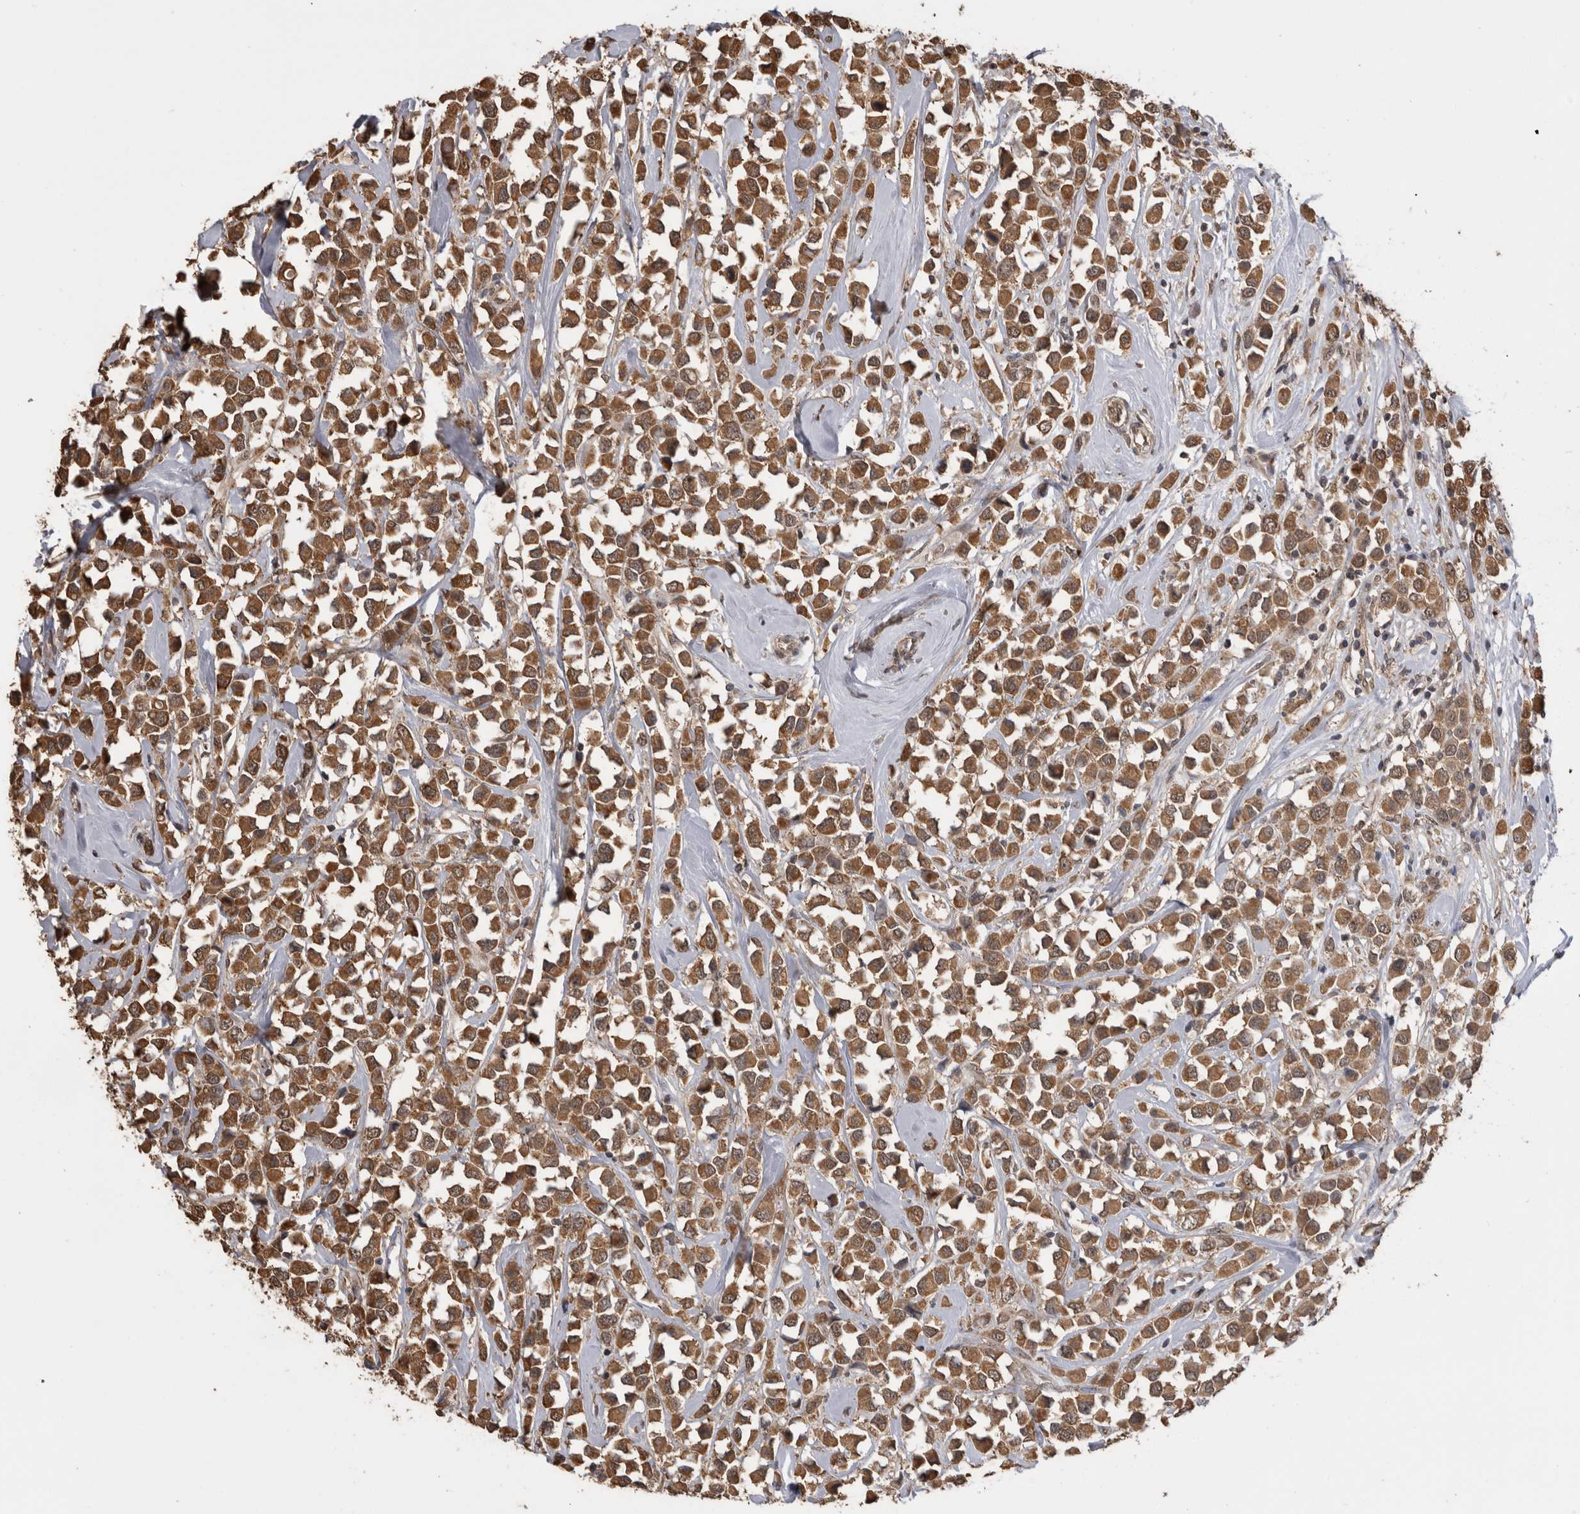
{"staining": {"intensity": "moderate", "quantity": ">75%", "location": "cytoplasmic/membranous"}, "tissue": "breast cancer", "cell_type": "Tumor cells", "image_type": "cancer", "snomed": [{"axis": "morphology", "description": "Duct carcinoma"}, {"axis": "topography", "description": "Breast"}], "caption": "A brown stain highlights moderate cytoplasmic/membranous expression of a protein in breast cancer tumor cells.", "gene": "PAK4", "patient": {"sex": "female", "age": 61}}